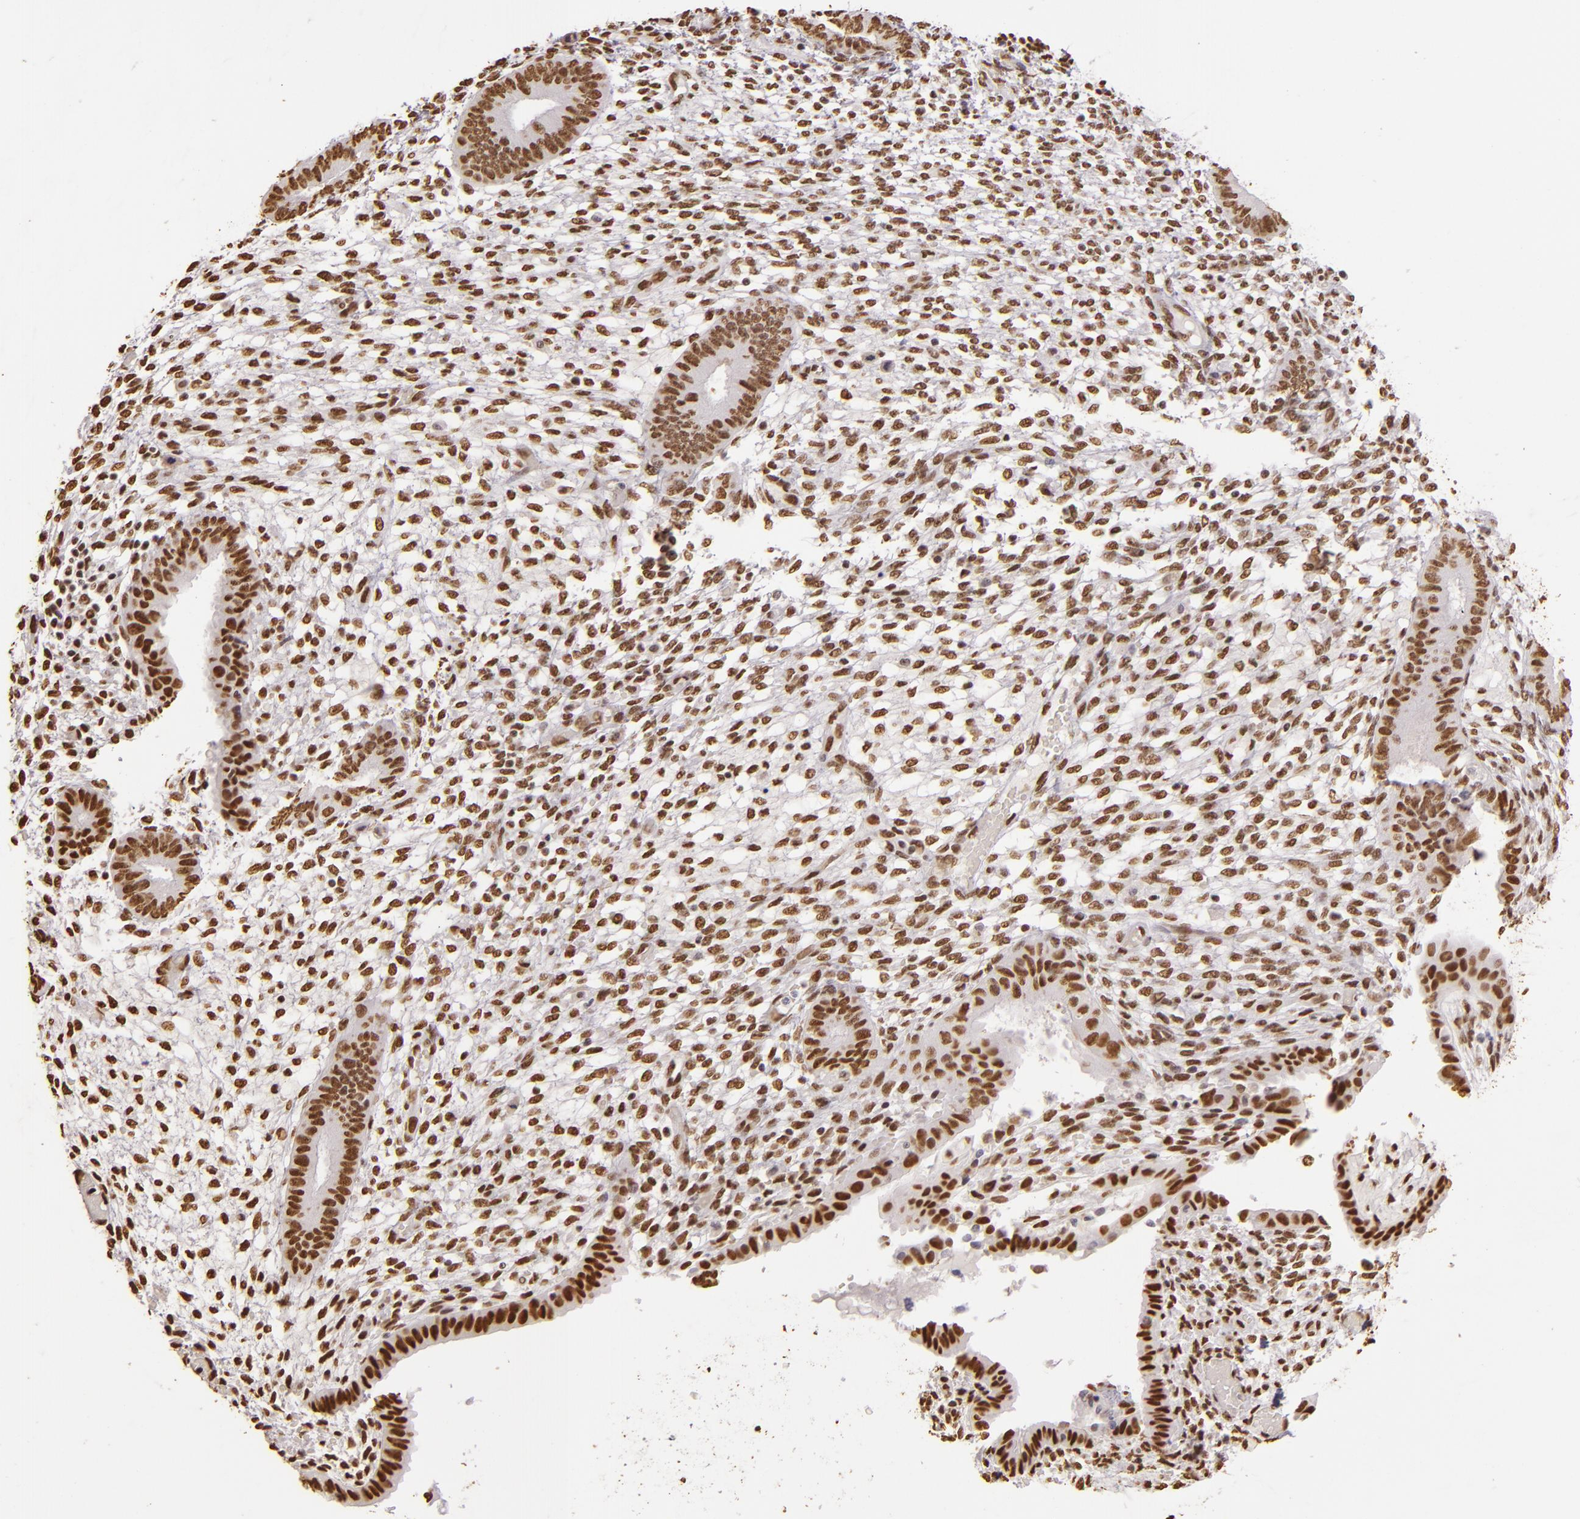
{"staining": {"intensity": "moderate", "quantity": ">75%", "location": "nuclear"}, "tissue": "endometrium", "cell_type": "Cells in endometrial stroma", "image_type": "normal", "snomed": [{"axis": "morphology", "description": "Normal tissue, NOS"}, {"axis": "topography", "description": "Endometrium"}], "caption": "This micrograph shows immunohistochemistry (IHC) staining of benign human endometrium, with medium moderate nuclear positivity in about >75% of cells in endometrial stroma.", "gene": "PAPOLA", "patient": {"sex": "female", "age": 42}}